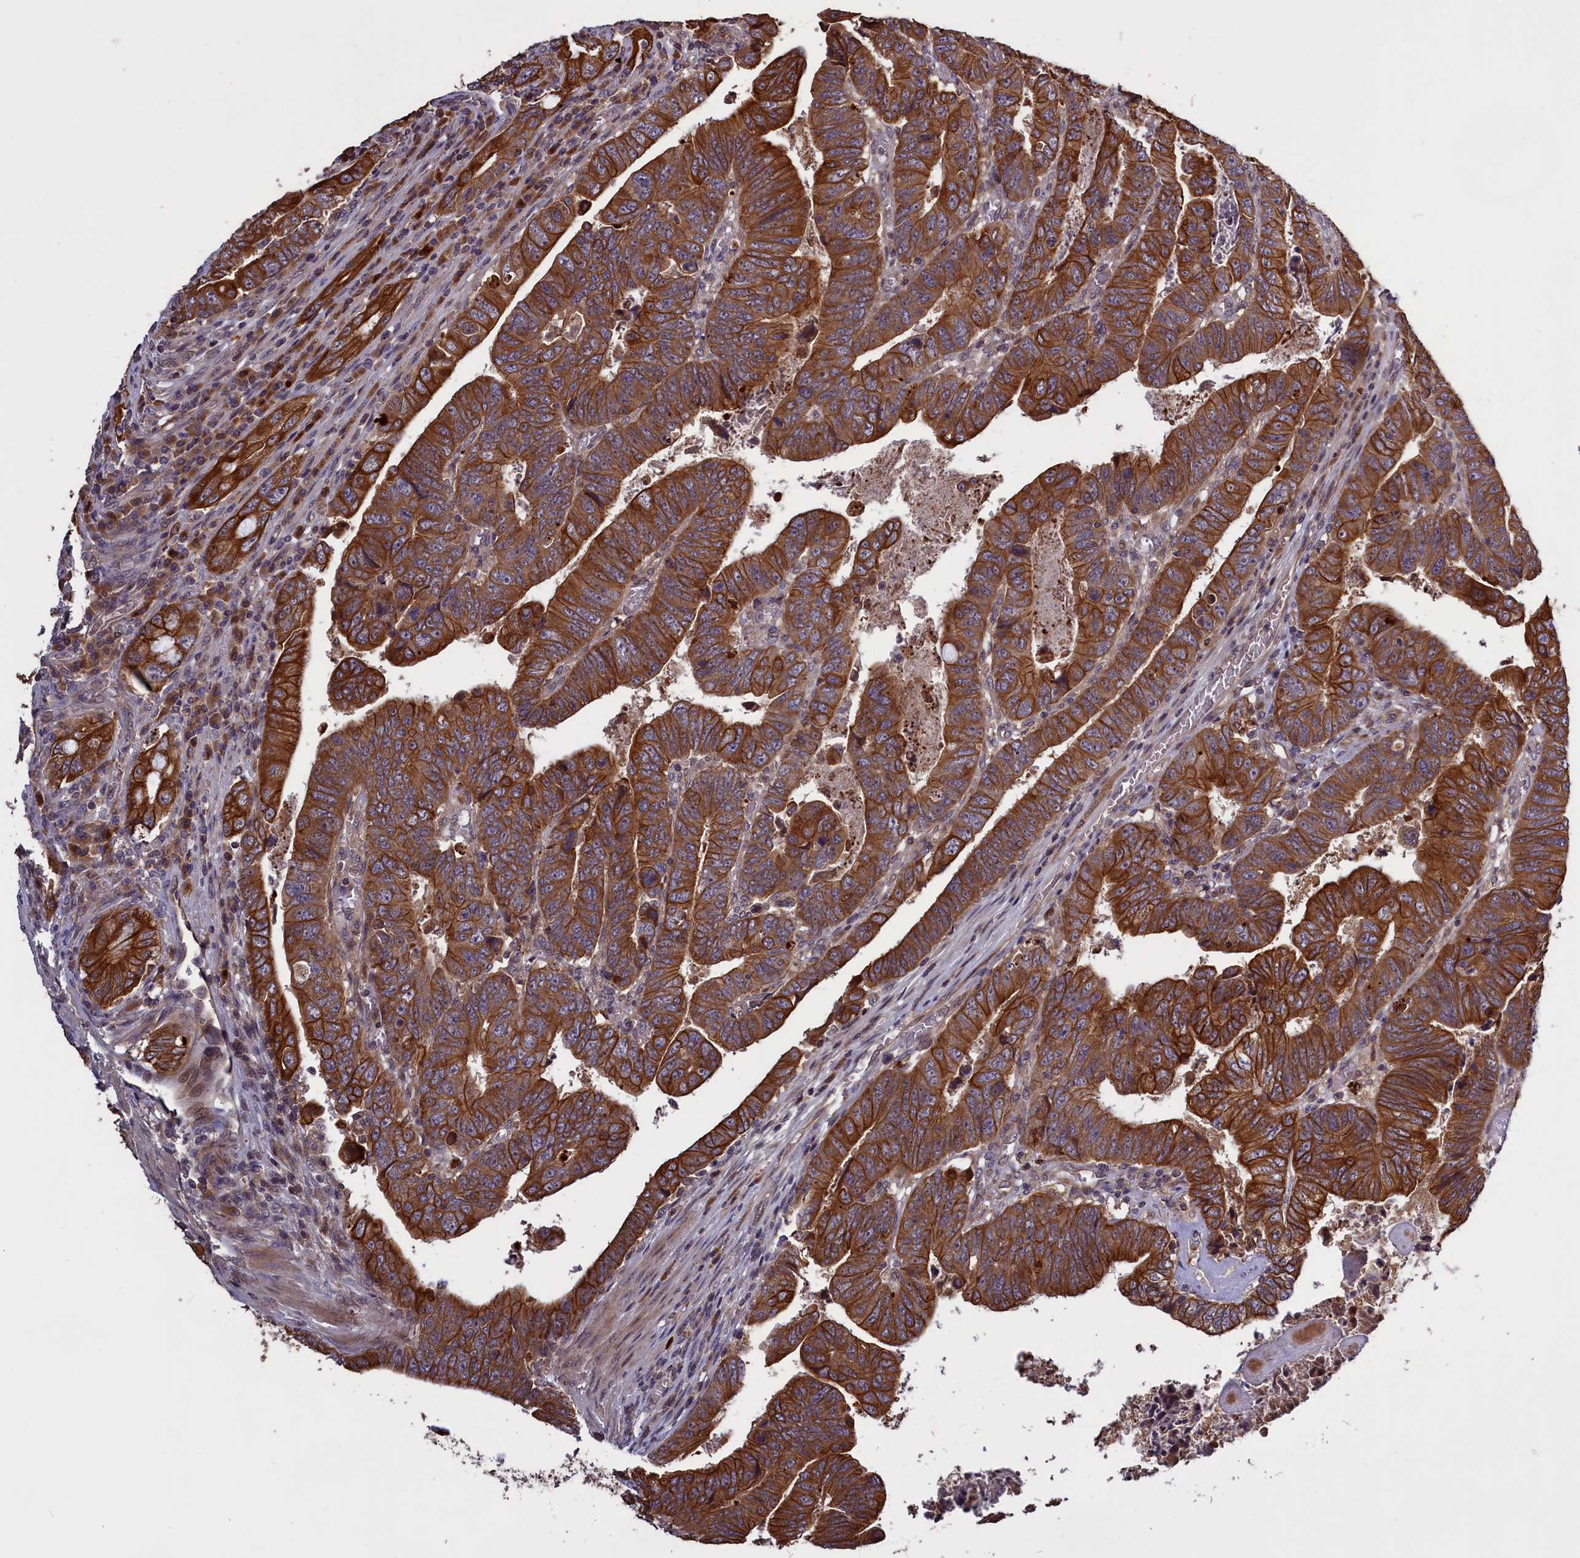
{"staining": {"intensity": "strong", "quantity": ">75%", "location": "cytoplasmic/membranous"}, "tissue": "colorectal cancer", "cell_type": "Tumor cells", "image_type": "cancer", "snomed": [{"axis": "morphology", "description": "Normal tissue, NOS"}, {"axis": "morphology", "description": "Adenocarcinoma, NOS"}, {"axis": "topography", "description": "Rectum"}], "caption": "Strong cytoplasmic/membranous positivity is identified in approximately >75% of tumor cells in colorectal cancer (adenocarcinoma).", "gene": "DENND1B", "patient": {"sex": "female", "age": 65}}